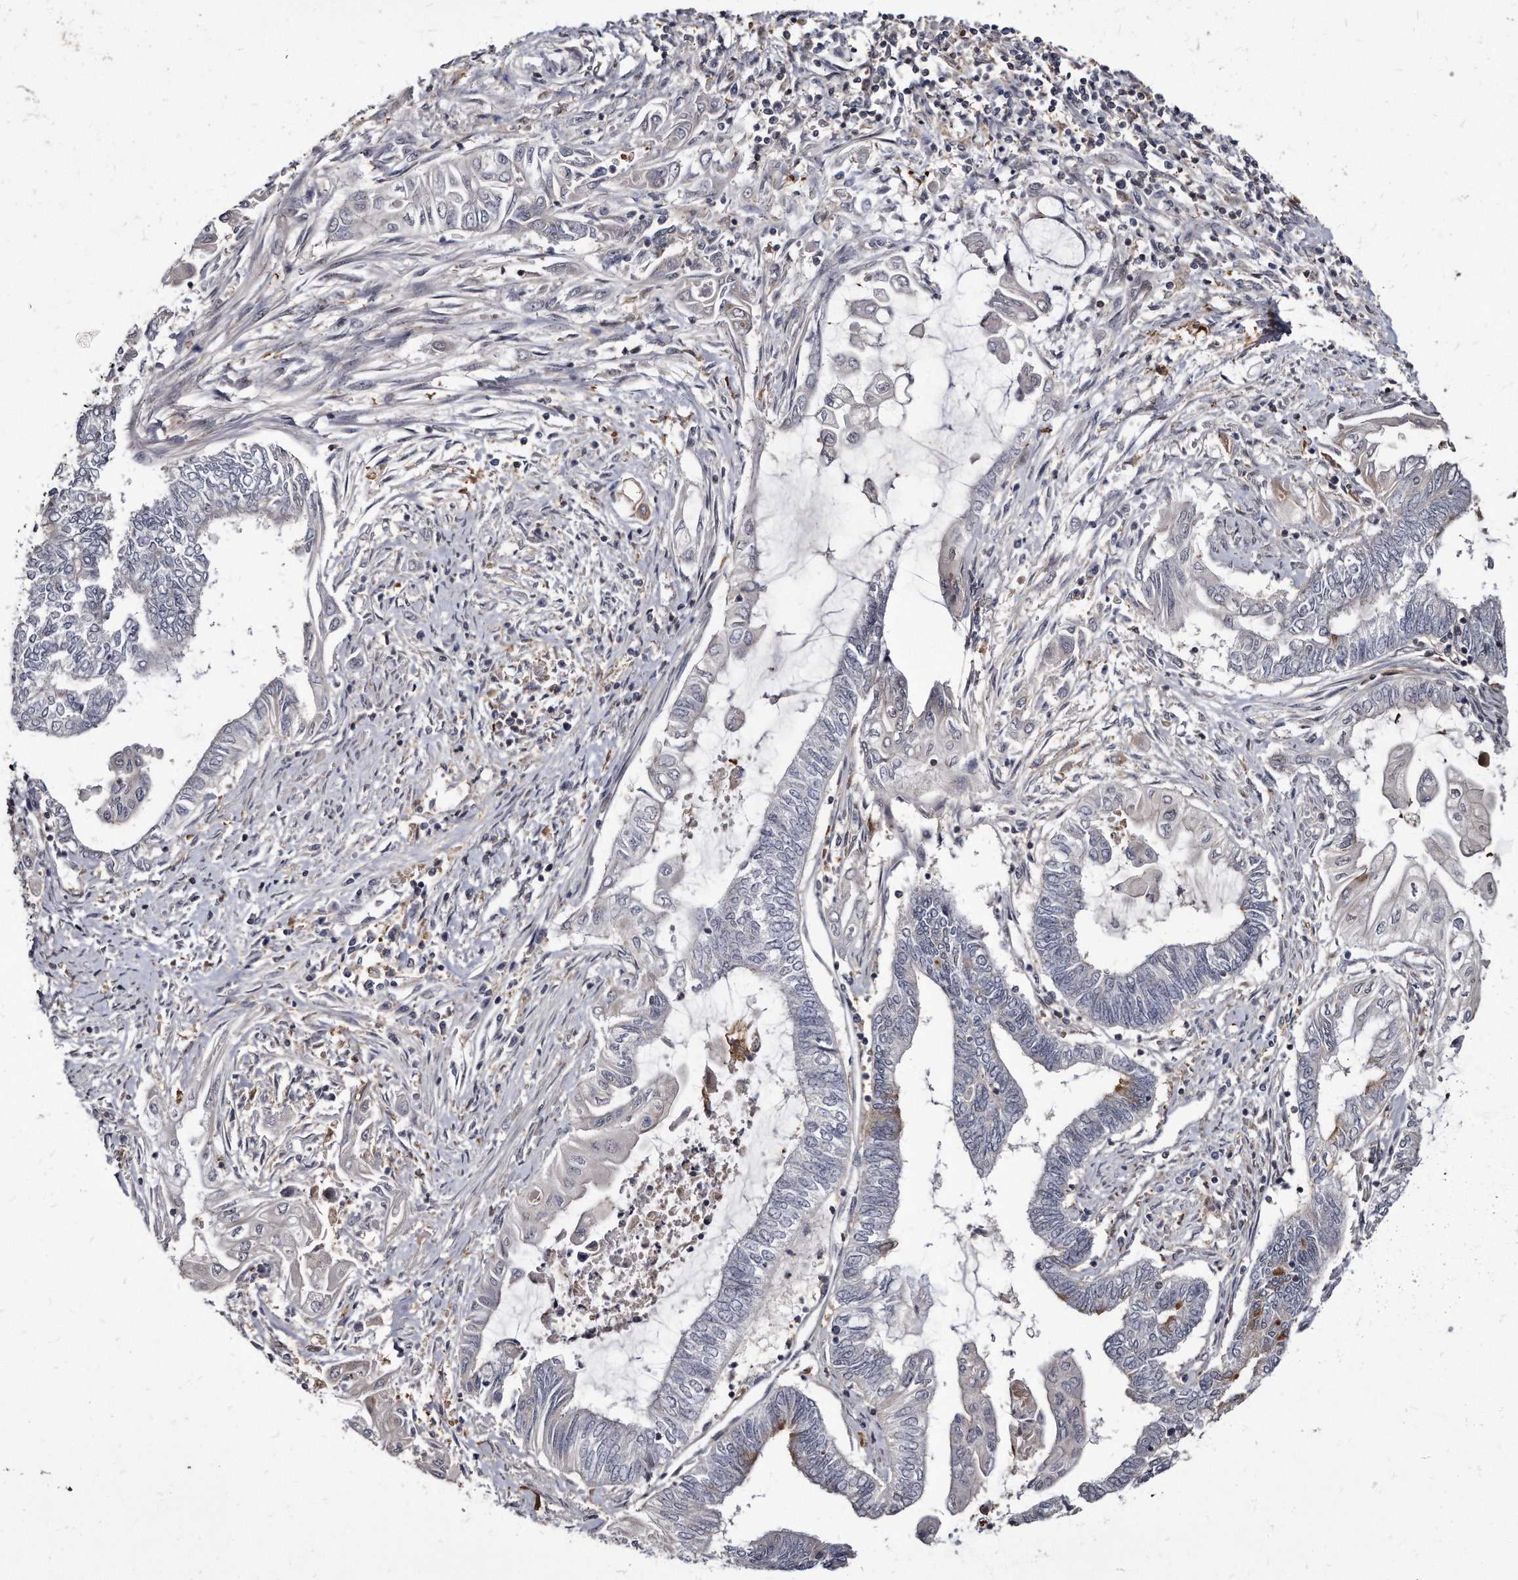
{"staining": {"intensity": "negative", "quantity": "none", "location": "none"}, "tissue": "endometrial cancer", "cell_type": "Tumor cells", "image_type": "cancer", "snomed": [{"axis": "morphology", "description": "Adenocarcinoma, NOS"}, {"axis": "topography", "description": "Uterus"}, {"axis": "topography", "description": "Endometrium"}], "caption": "The photomicrograph displays no significant positivity in tumor cells of endometrial cancer. (DAB immunohistochemistry (IHC) with hematoxylin counter stain).", "gene": "KLHDC3", "patient": {"sex": "female", "age": 70}}